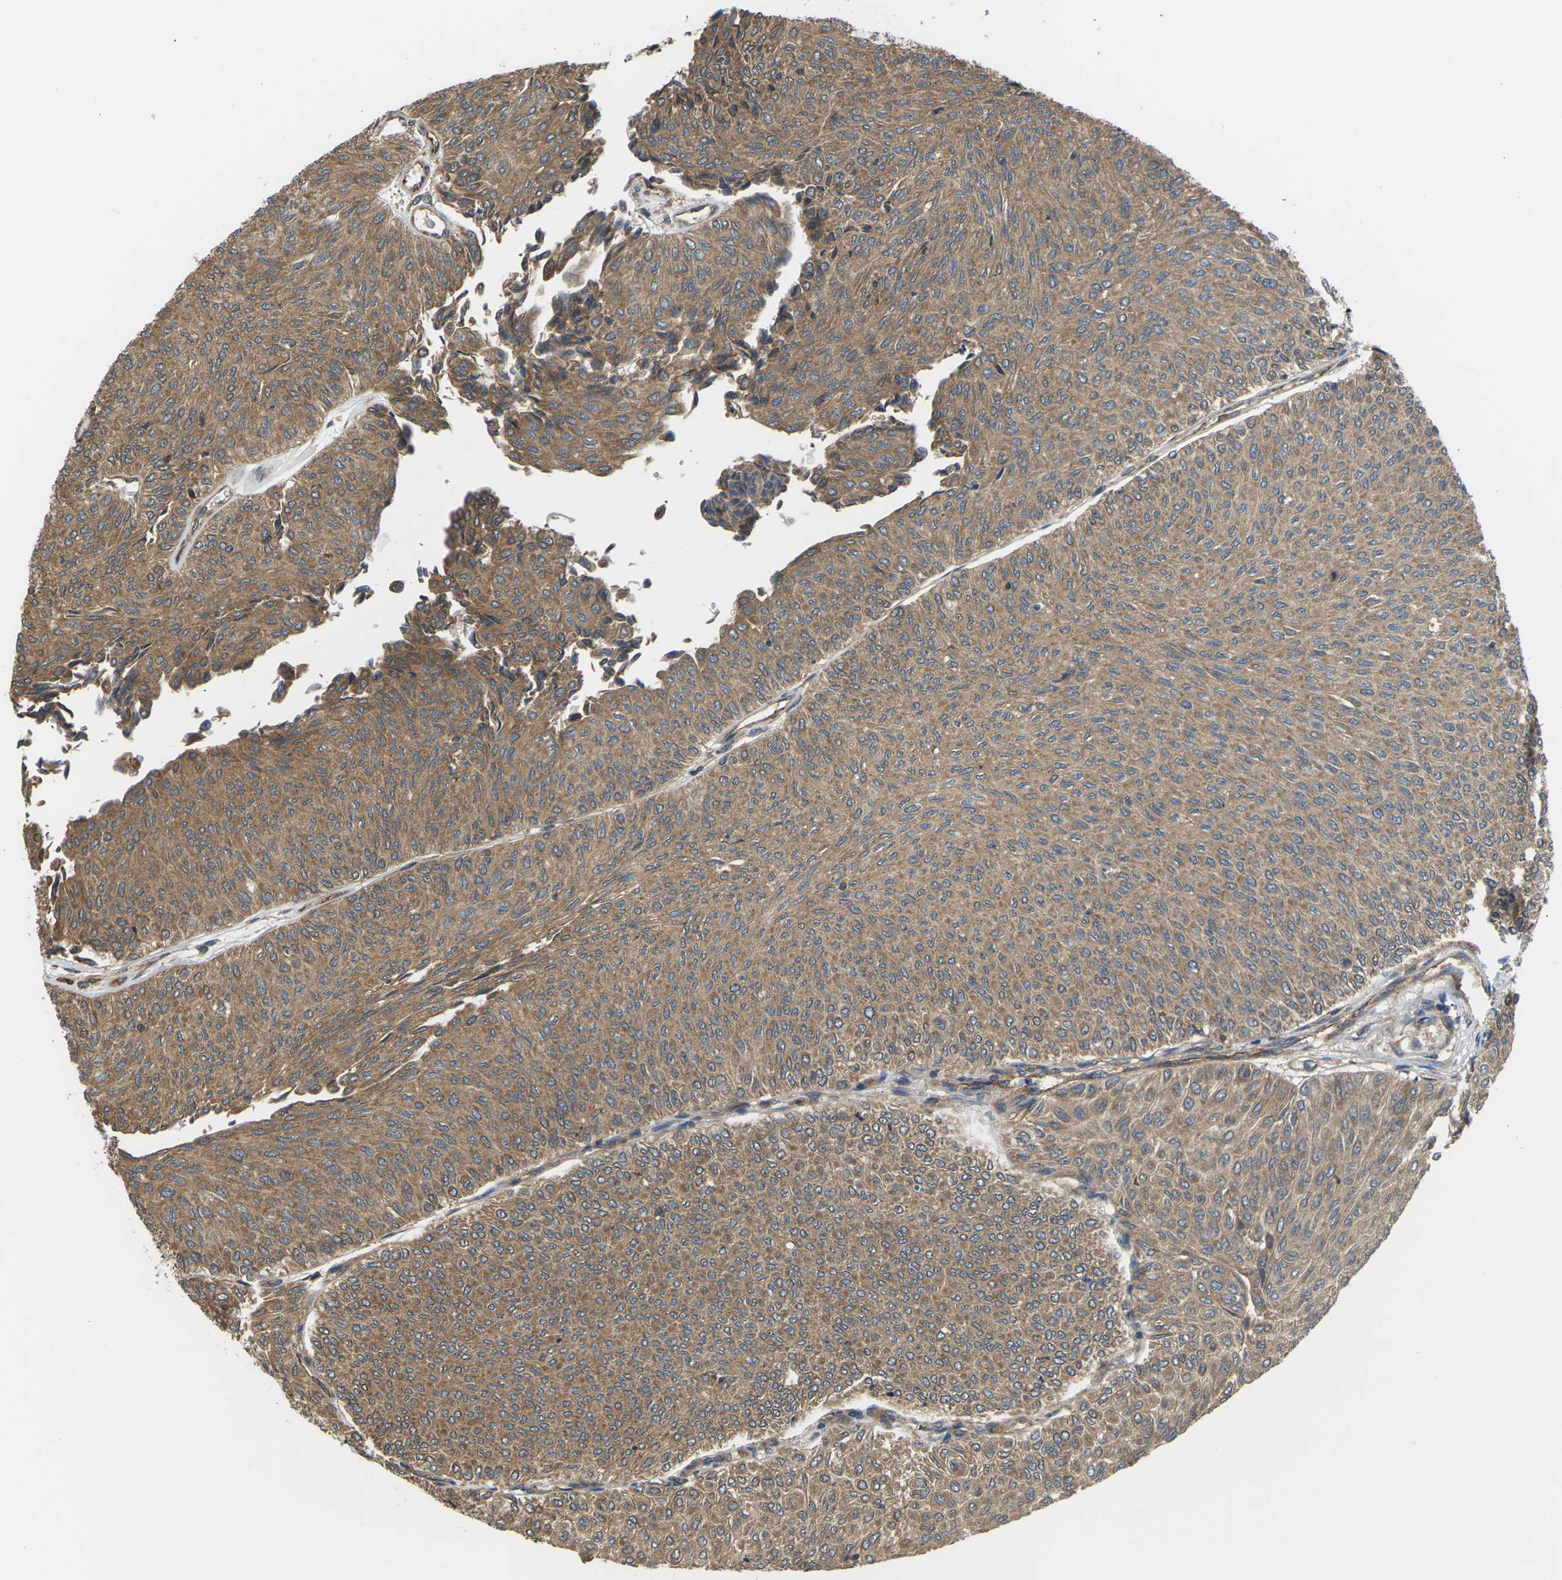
{"staining": {"intensity": "moderate", "quantity": ">75%", "location": "cytoplasmic/membranous"}, "tissue": "urothelial cancer", "cell_type": "Tumor cells", "image_type": "cancer", "snomed": [{"axis": "morphology", "description": "Urothelial carcinoma, Low grade"}, {"axis": "topography", "description": "Urinary bladder"}], "caption": "Protein analysis of urothelial carcinoma (low-grade) tissue exhibits moderate cytoplasmic/membranous staining in about >75% of tumor cells. (DAB (3,3'-diaminobenzidine) IHC with brightfield microscopy, high magnification).", "gene": "NRAS", "patient": {"sex": "male", "age": 78}}